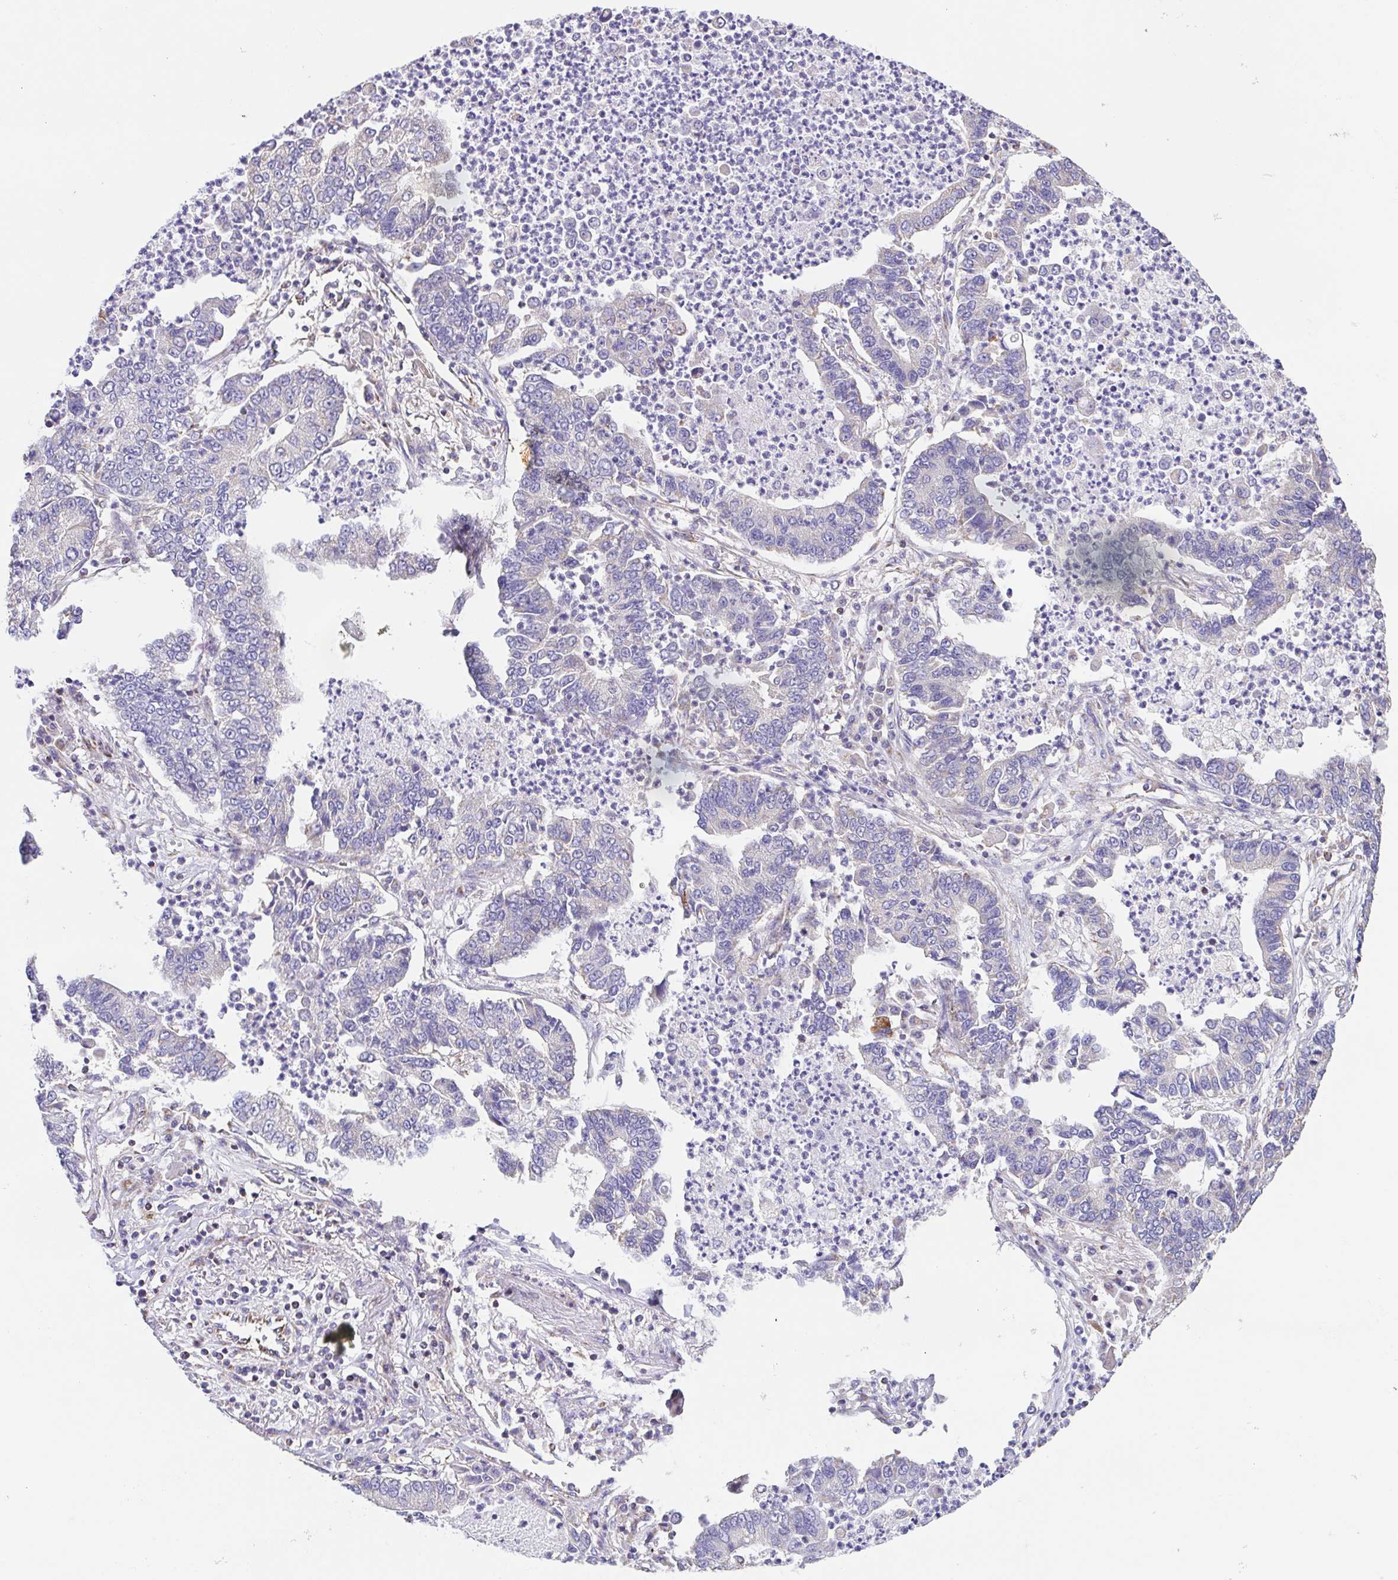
{"staining": {"intensity": "negative", "quantity": "none", "location": "none"}, "tissue": "lung cancer", "cell_type": "Tumor cells", "image_type": "cancer", "snomed": [{"axis": "morphology", "description": "Adenocarcinoma, NOS"}, {"axis": "topography", "description": "Lung"}], "caption": "DAB (3,3'-diaminobenzidine) immunohistochemical staining of lung cancer demonstrates no significant staining in tumor cells.", "gene": "GINM1", "patient": {"sex": "female", "age": 57}}